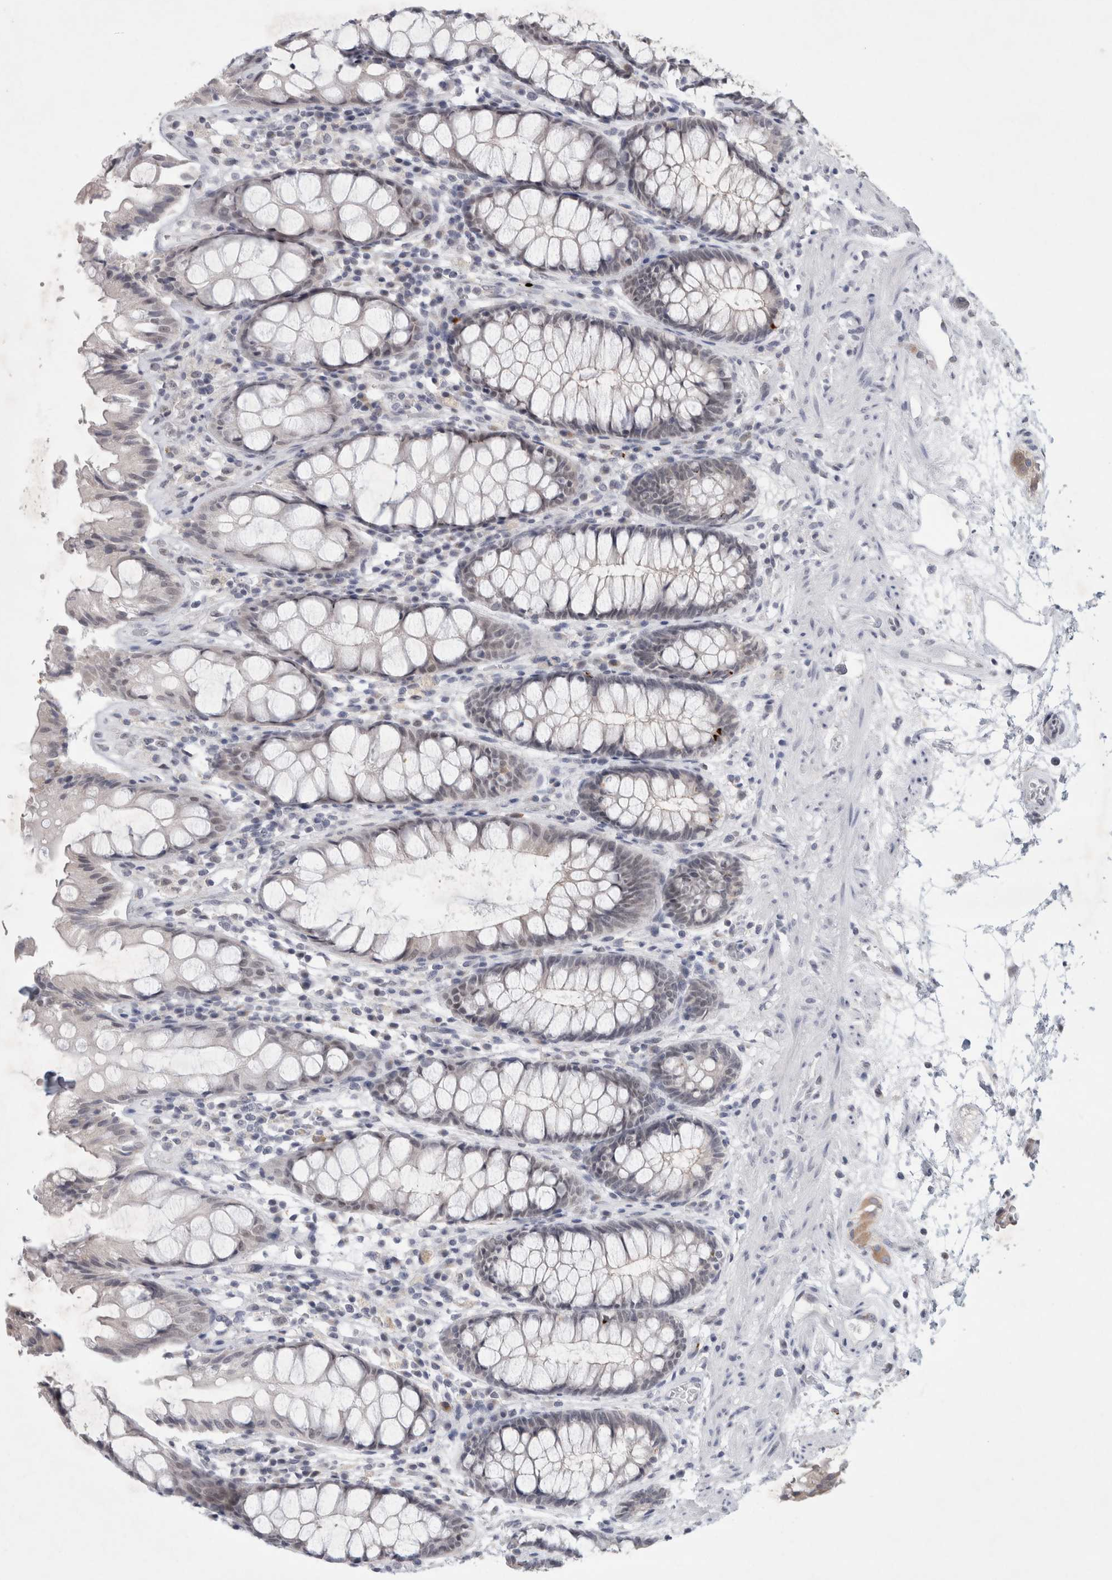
{"staining": {"intensity": "negative", "quantity": "none", "location": "none"}, "tissue": "rectum", "cell_type": "Glandular cells", "image_type": "normal", "snomed": [{"axis": "morphology", "description": "Normal tissue, NOS"}, {"axis": "topography", "description": "Rectum"}], "caption": "Photomicrograph shows no protein staining in glandular cells of normal rectum. The staining was performed using DAB (3,3'-diaminobenzidine) to visualize the protein expression in brown, while the nuclei were stained in blue with hematoxylin (Magnification: 20x).", "gene": "NIPA1", "patient": {"sex": "male", "age": 64}}